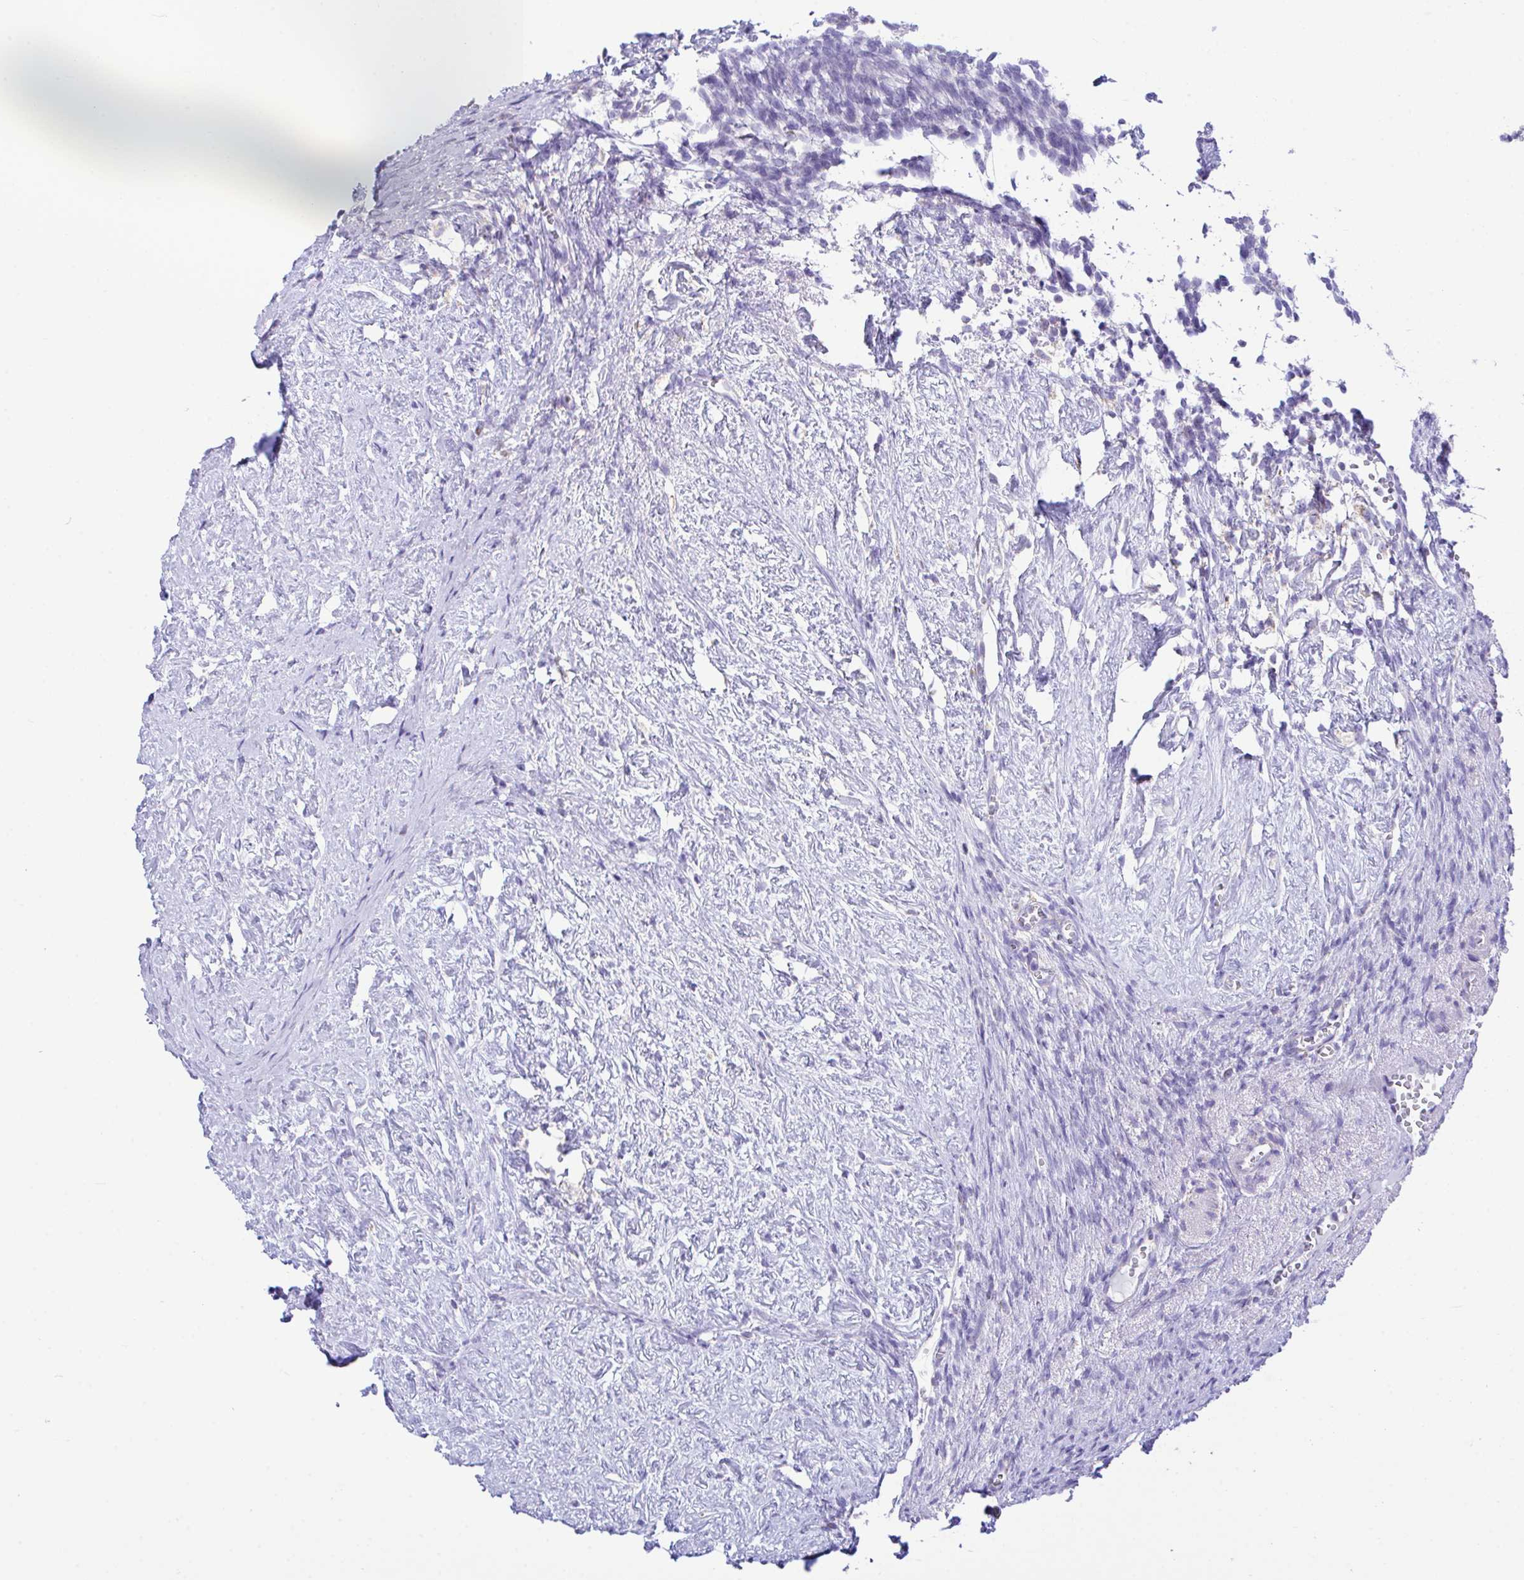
{"staining": {"intensity": "negative", "quantity": "none", "location": "none"}, "tissue": "ovary", "cell_type": "Ovarian stroma cells", "image_type": "normal", "snomed": [{"axis": "morphology", "description": "Normal tissue, NOS"}, {"axis": "topography", "description": "Ovary"}], "caption": "An immunohistochemistry (IHC) micrograph of unremarkable ovary is shown. There is no staining in ovarian stroma cells of ovary. (Brightfield microscopy of DAB IHC at high magnification).", "gene": "NLRP8", "patient": {"sex": "female", "age": 41}}